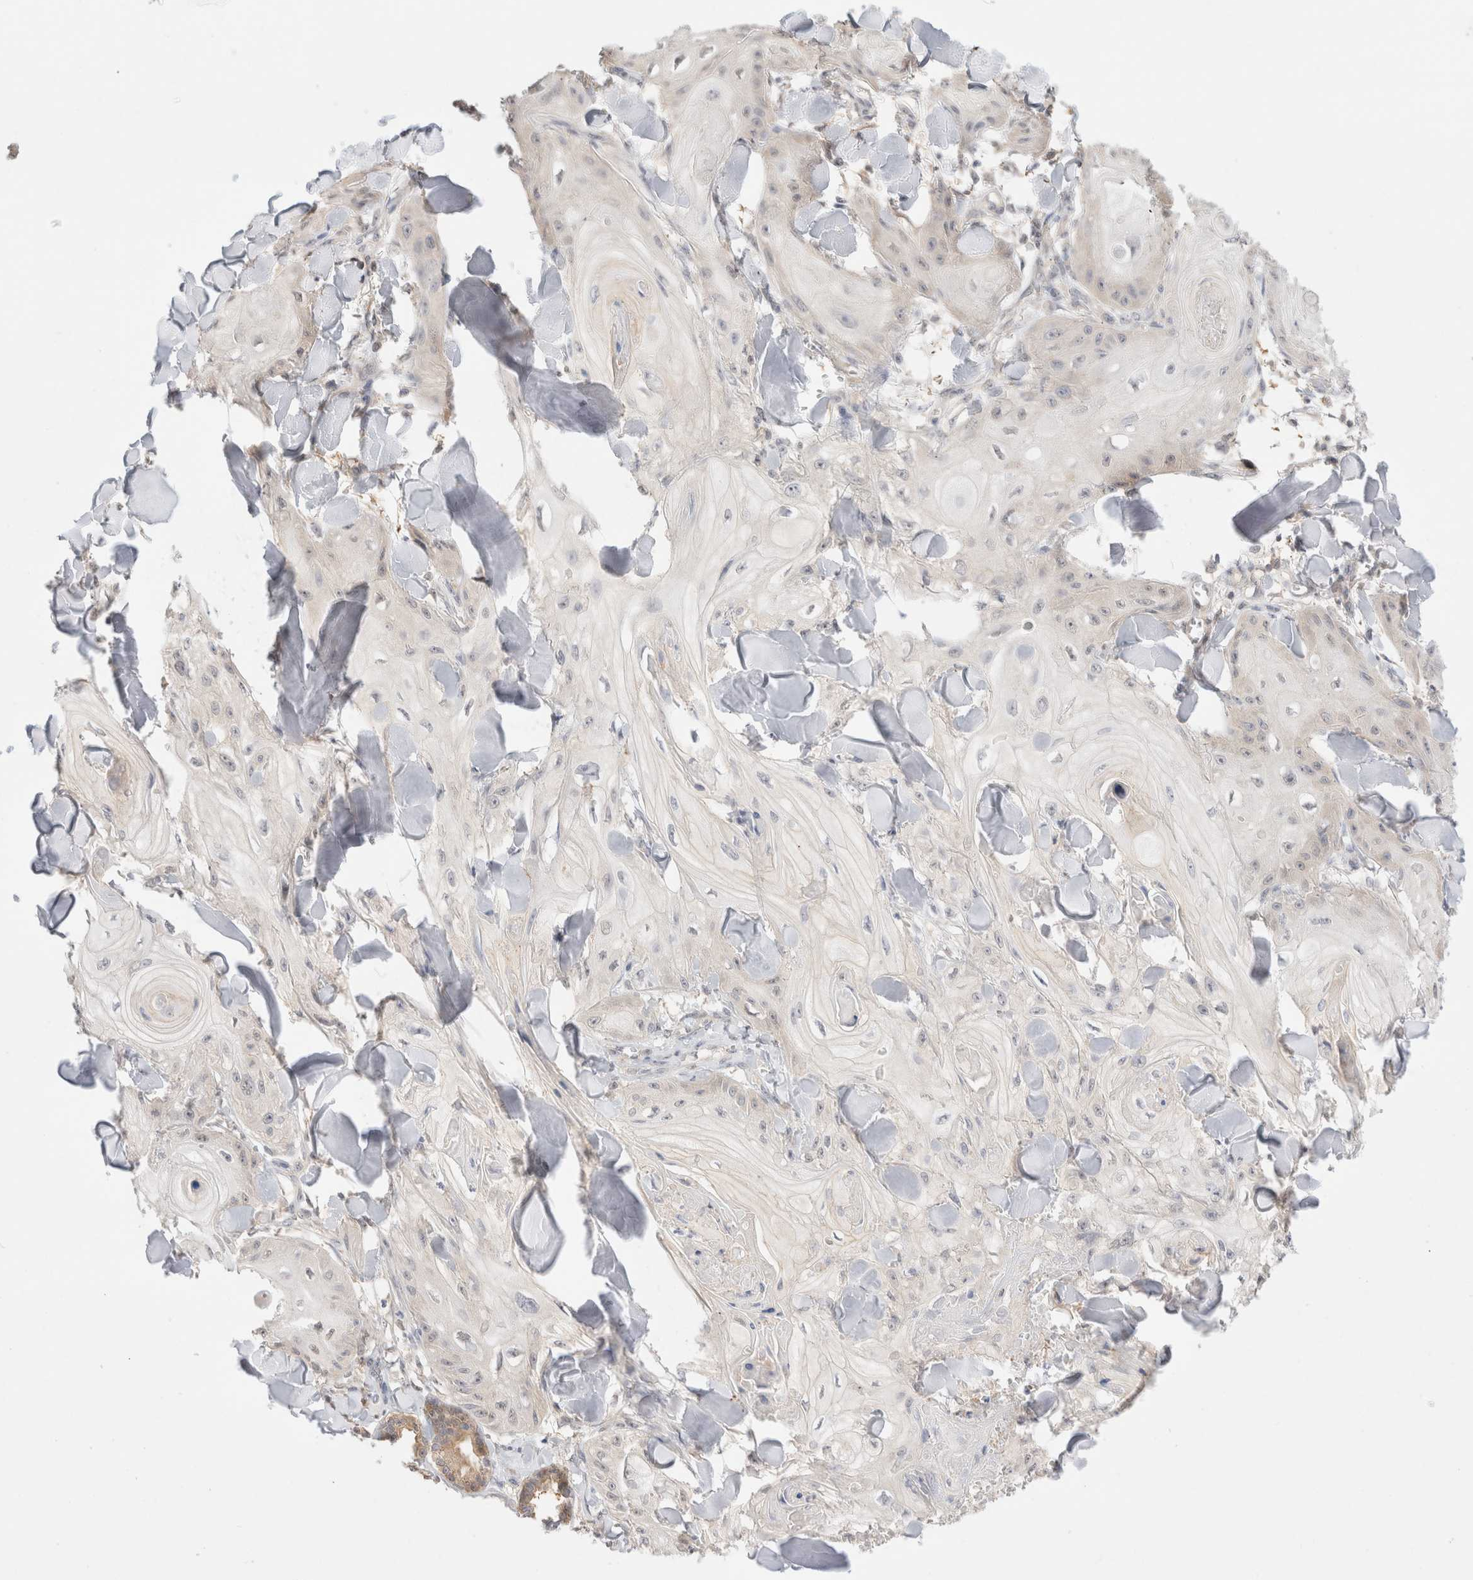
{"staining": {"intensity": "negative", "quantity": "none", "location": "none"}, "tissue": "skin cancer", "cell_type": "Tumor cells", "image_type": "cancer", "snomed": [{"axis": "morphology", "description": "Squamous cell carcinoma, NOS"}, {"axis": "topography", "description": "Skin"}], "caption": "The image reveals no significant expression in tumor cells of squamous cell carcinoma (skin).", "gene": "C17orf97", "patient": {"sex": "male", "age": 74}}